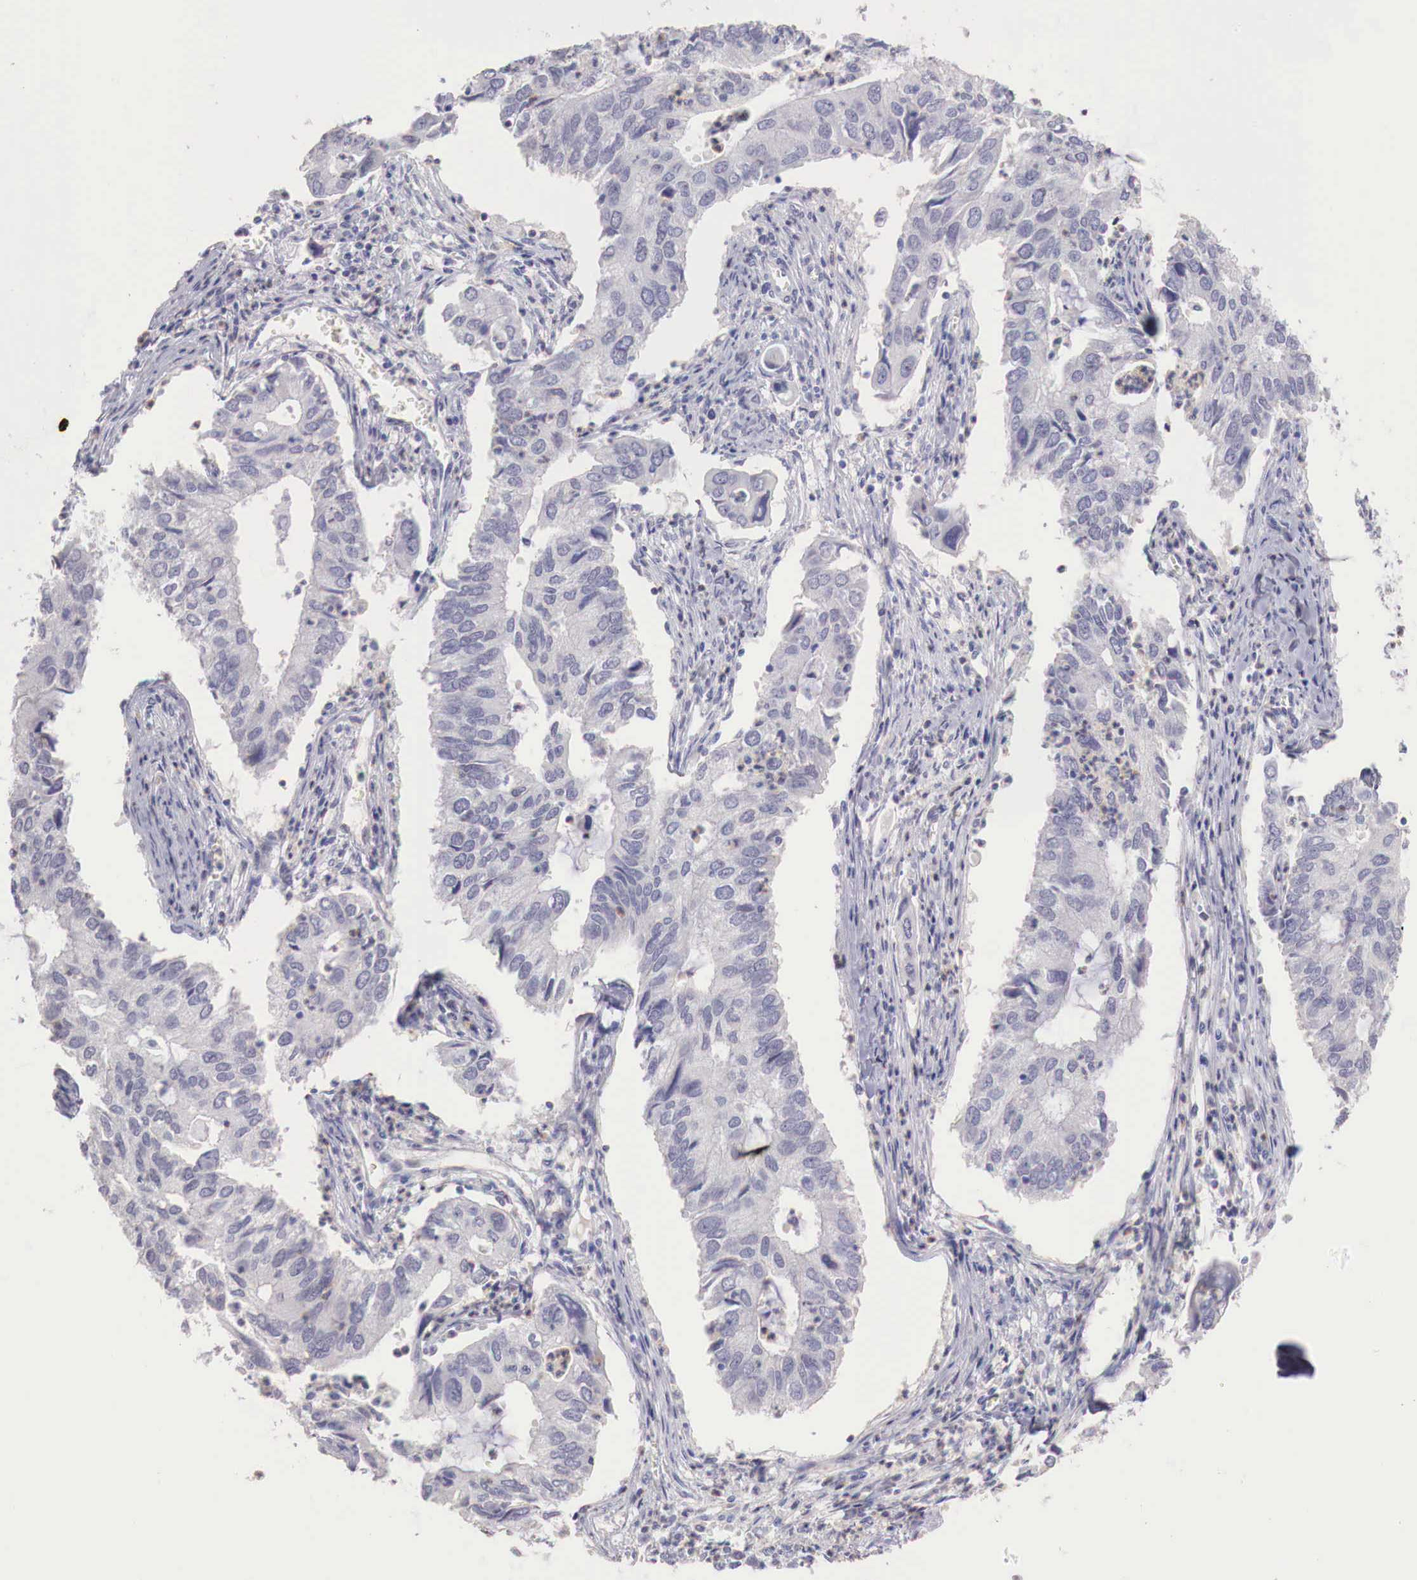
{"staining": {"intensity": "negative", "quantity": "none", "location": "none"}, "tissue": "lung cancer", "cell_type": "Tumor cells", "image_type": "cancer", "snomed": [{"axis": "morphology", "description": "Adenocarcinoma, NOS"}, {"axis": "topography", "description": "Lung"}], "caption": "Immunohistochemistry micrograph of neoplastic tissue: human adenocarcinoma (lung) stained with DAB (3,3'-diaminobenzidine) shows no significant protein staining in tumor cells.", "gene": "ITIH6", "patient": {"sex": "male", "age": 48}}